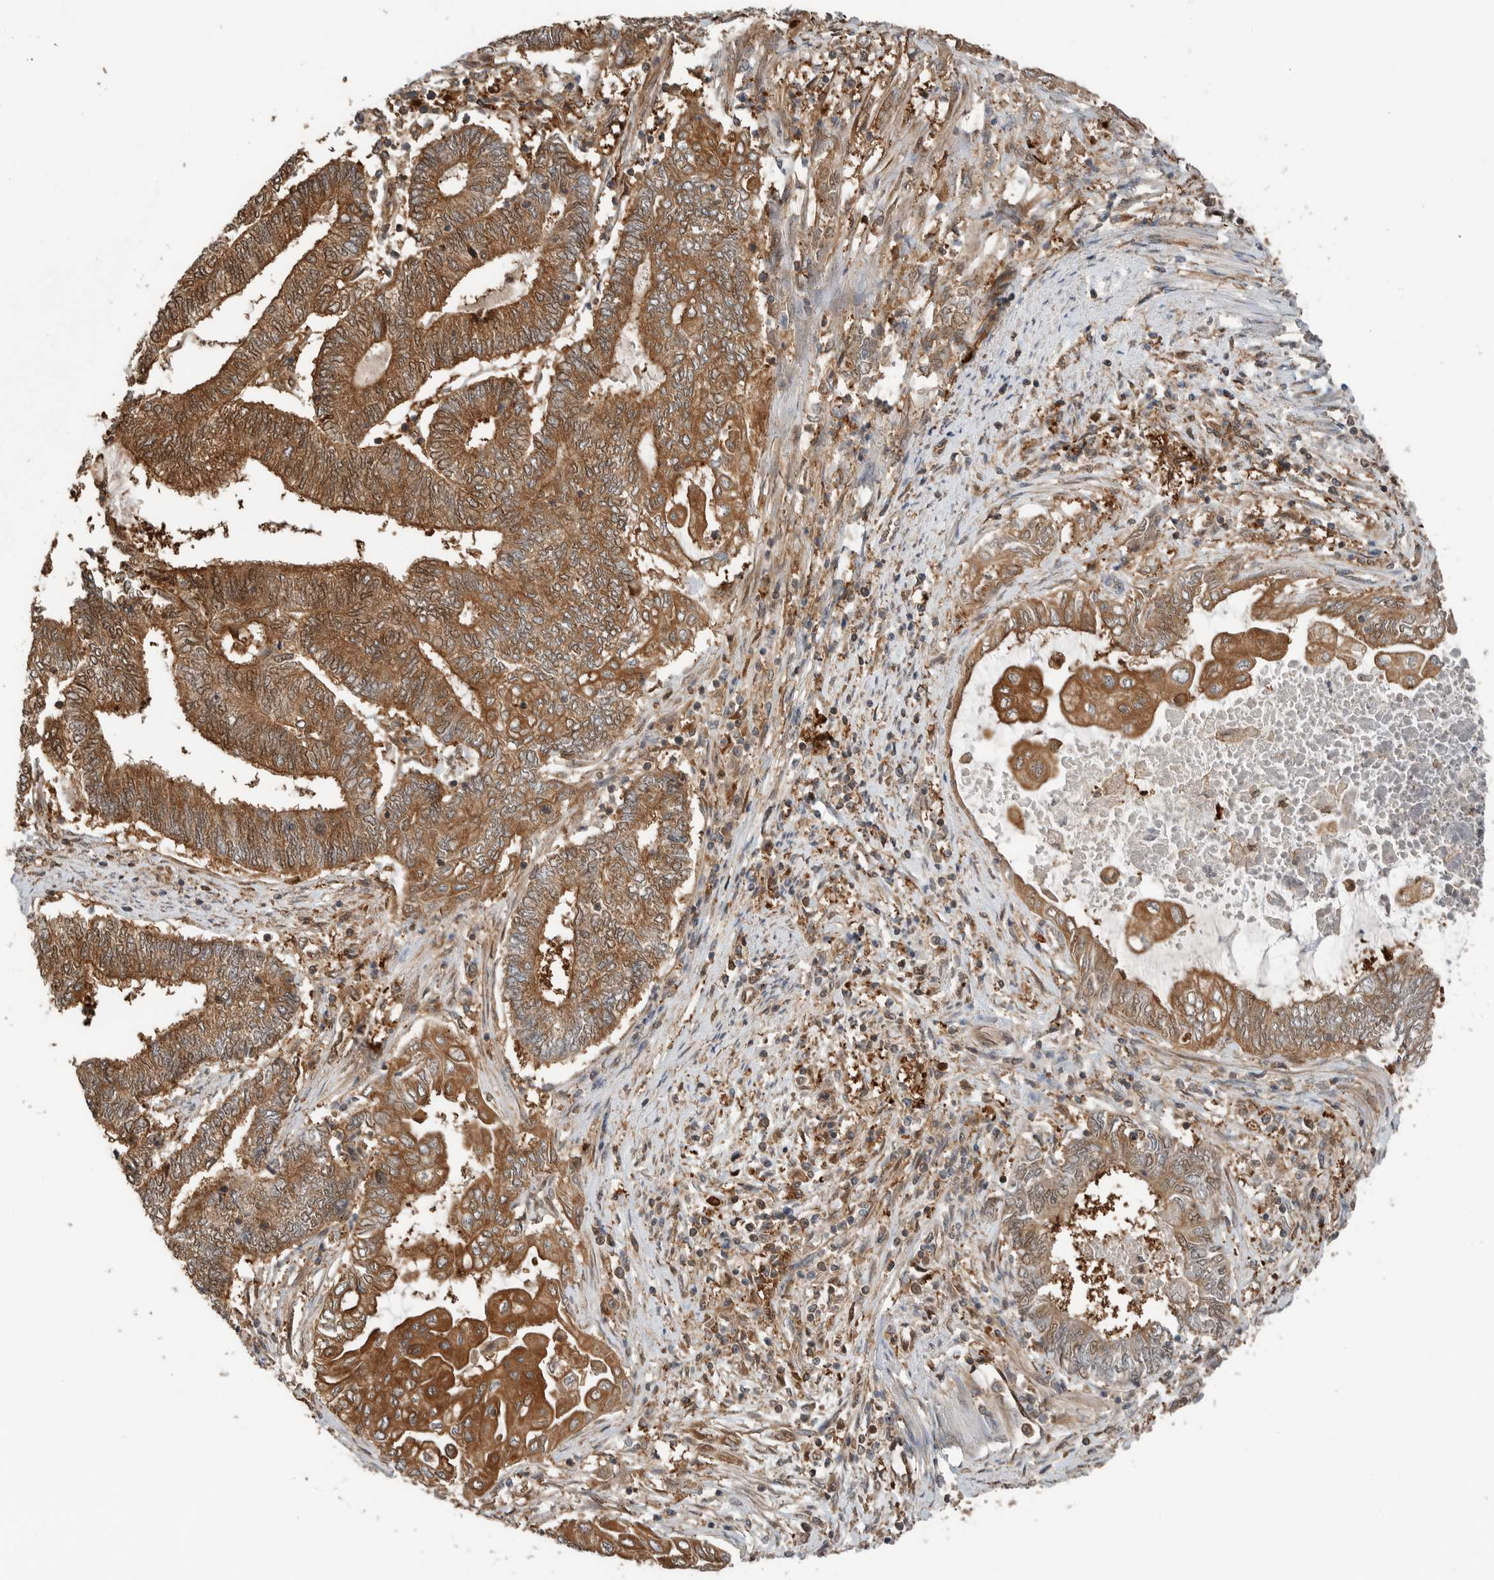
{"staining": {"intensity": "moderate", "quantity": ">75%", "location": "cytoplasmic/membranous"}, "tissue": "endometrial cancer", "cell_type": "Tumor cells", "image_type": "cancer", "snomed": [{"axis": "morphology", "description": "Adenocarcinoma, NOS"}, {"axis": "topography", "description": "Uterus"}, {"axis": "topography", "description": "Endometrium"}], "caption": "Human adenocarcinoma (endometrial) stained for a protein (brown) reveals moderate cytoplasmic/membranous positive staining in approximately >75% of tumor cells.", "gene": "XPNPEP1", "patient": {"sex": "female", "age": 70}}